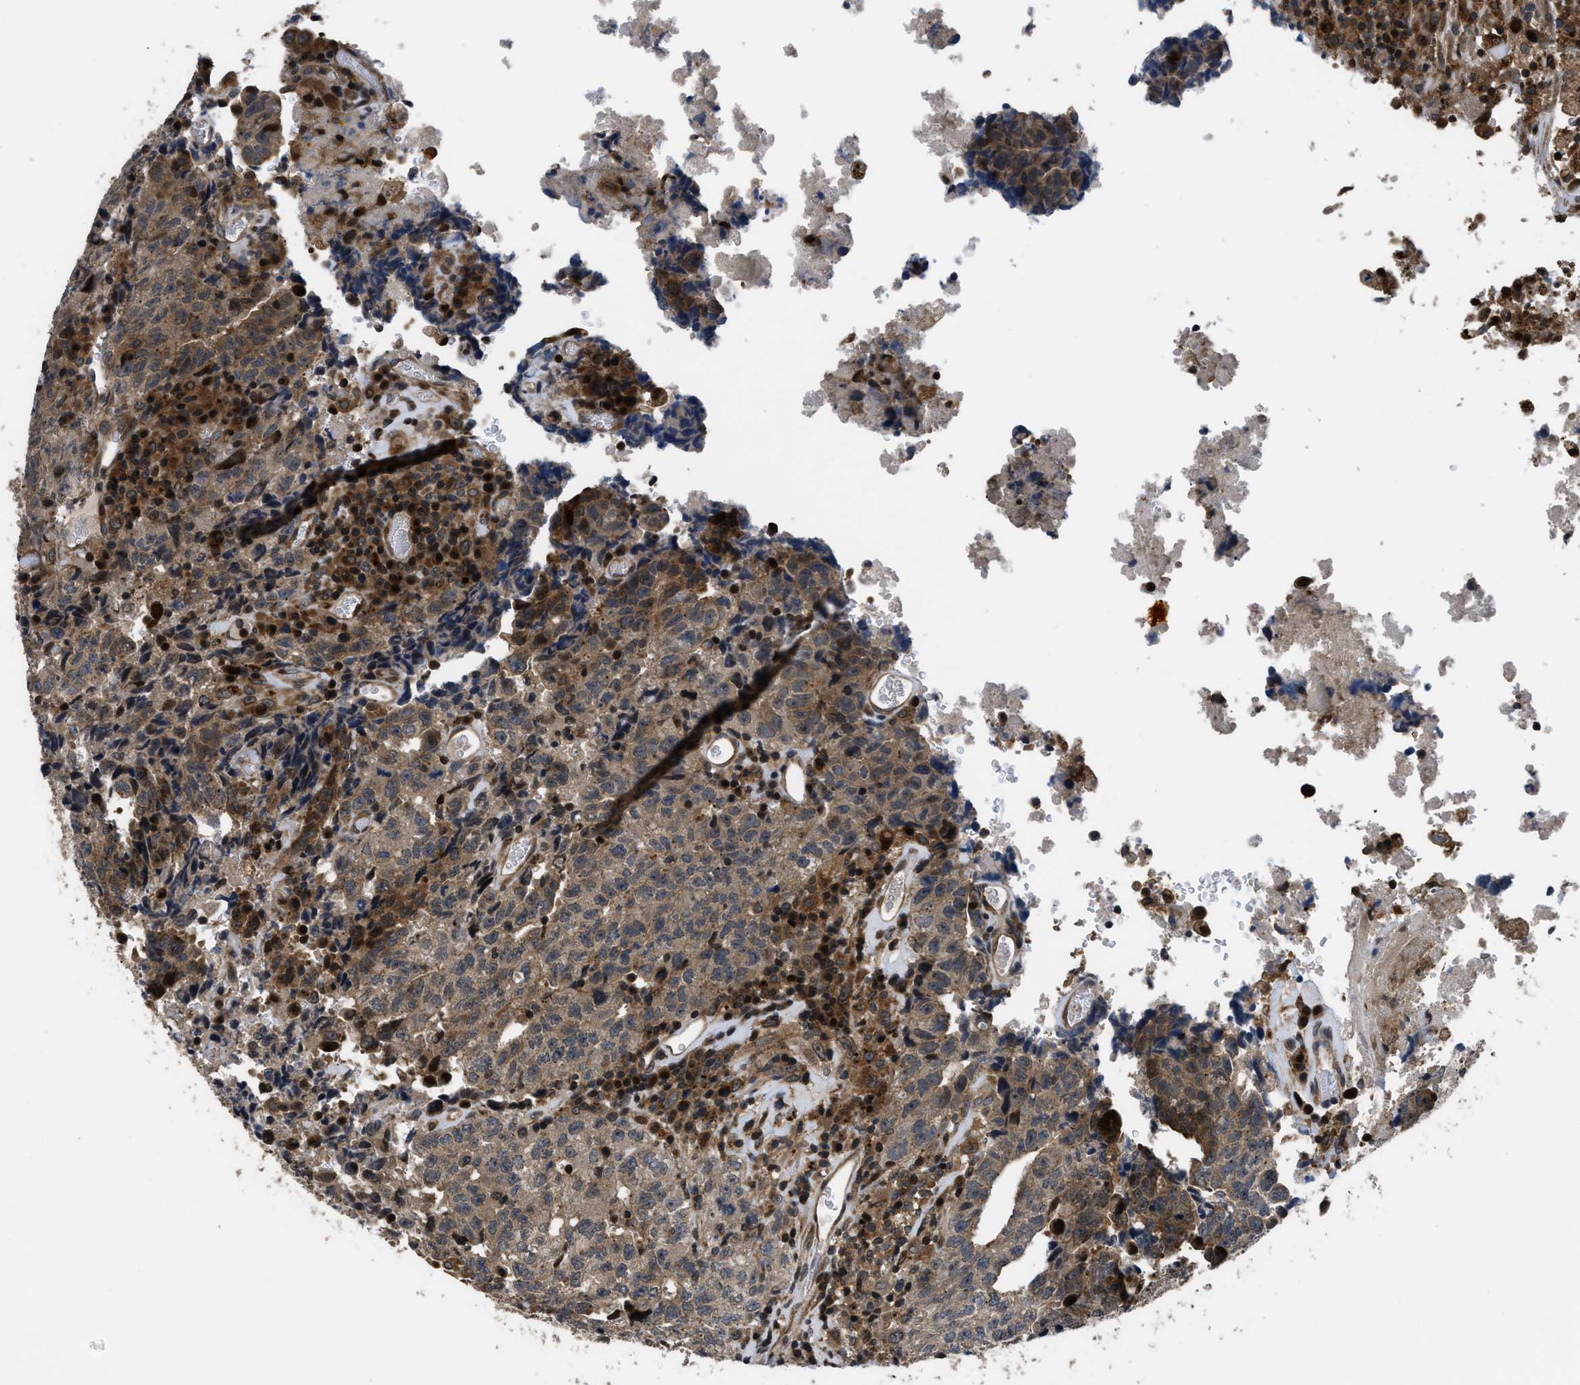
{"staining": {"intensity": "moderate", "quantity": ">75%", "location": "cytoplasmic/membranous"}, "tissue": "testis cancer", "cell_type": "Tumor cells", "image_type": "cancer", "snomed": [{"axis": "morphology", "description": "Necrosis, NOS"}, {"axis": "morphology", "description": "Carcinoma, Embryonal, NOS"}, {"axis": "topography", "description": "Testis"}], "caption": "Protein staining shows moderate cytoplasmic/membranous expression in about >75% of tumor cells in testis embryonal carcinoma. Using DAB (brown) and hematoxylin (blue) stains, captured at high magnification using brightfield microscopy.", "gene": "CTBS", "patient": {"sex": "male", "age": 19}}